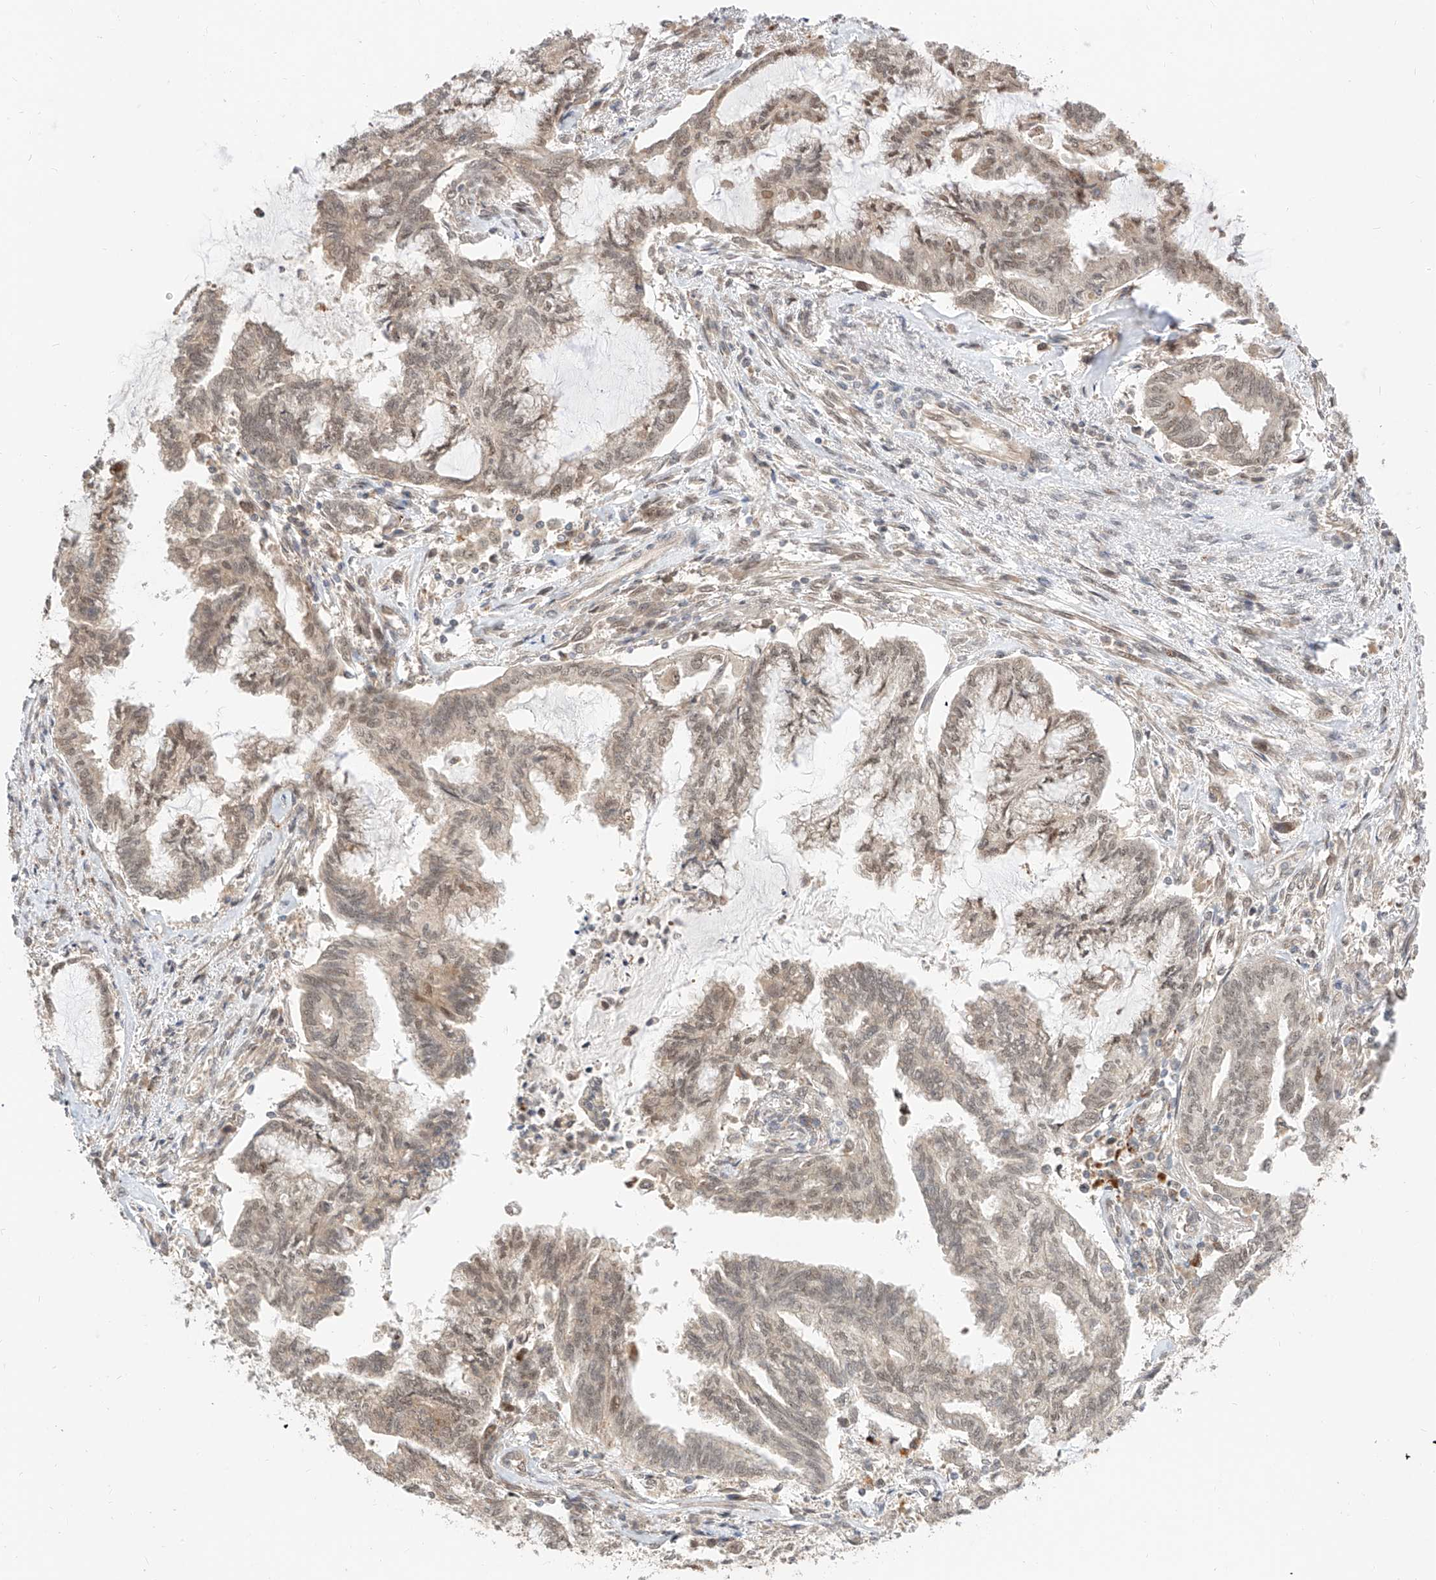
{"staining": {"intensity": "weak", "quantity": "<25%", "location": "nuclear"}, "tissue": "endometrial cancer", "cell_type": "Tumor cells", "image_type": "cancer", "snomed": [{"axis": "morphology", "description": "Adenocarcinoma, NOS"}, {"axis": "topography", "description": "Endometrium"}], "caption": "Immunohistochemistry (IHC) histopathology image of endometrial adenocarcinoma stained for a protein (brown), which displays no positivity in tumor cells.", "gene": "EIF4H", "patient": {"sex": "female", "age": 86}}